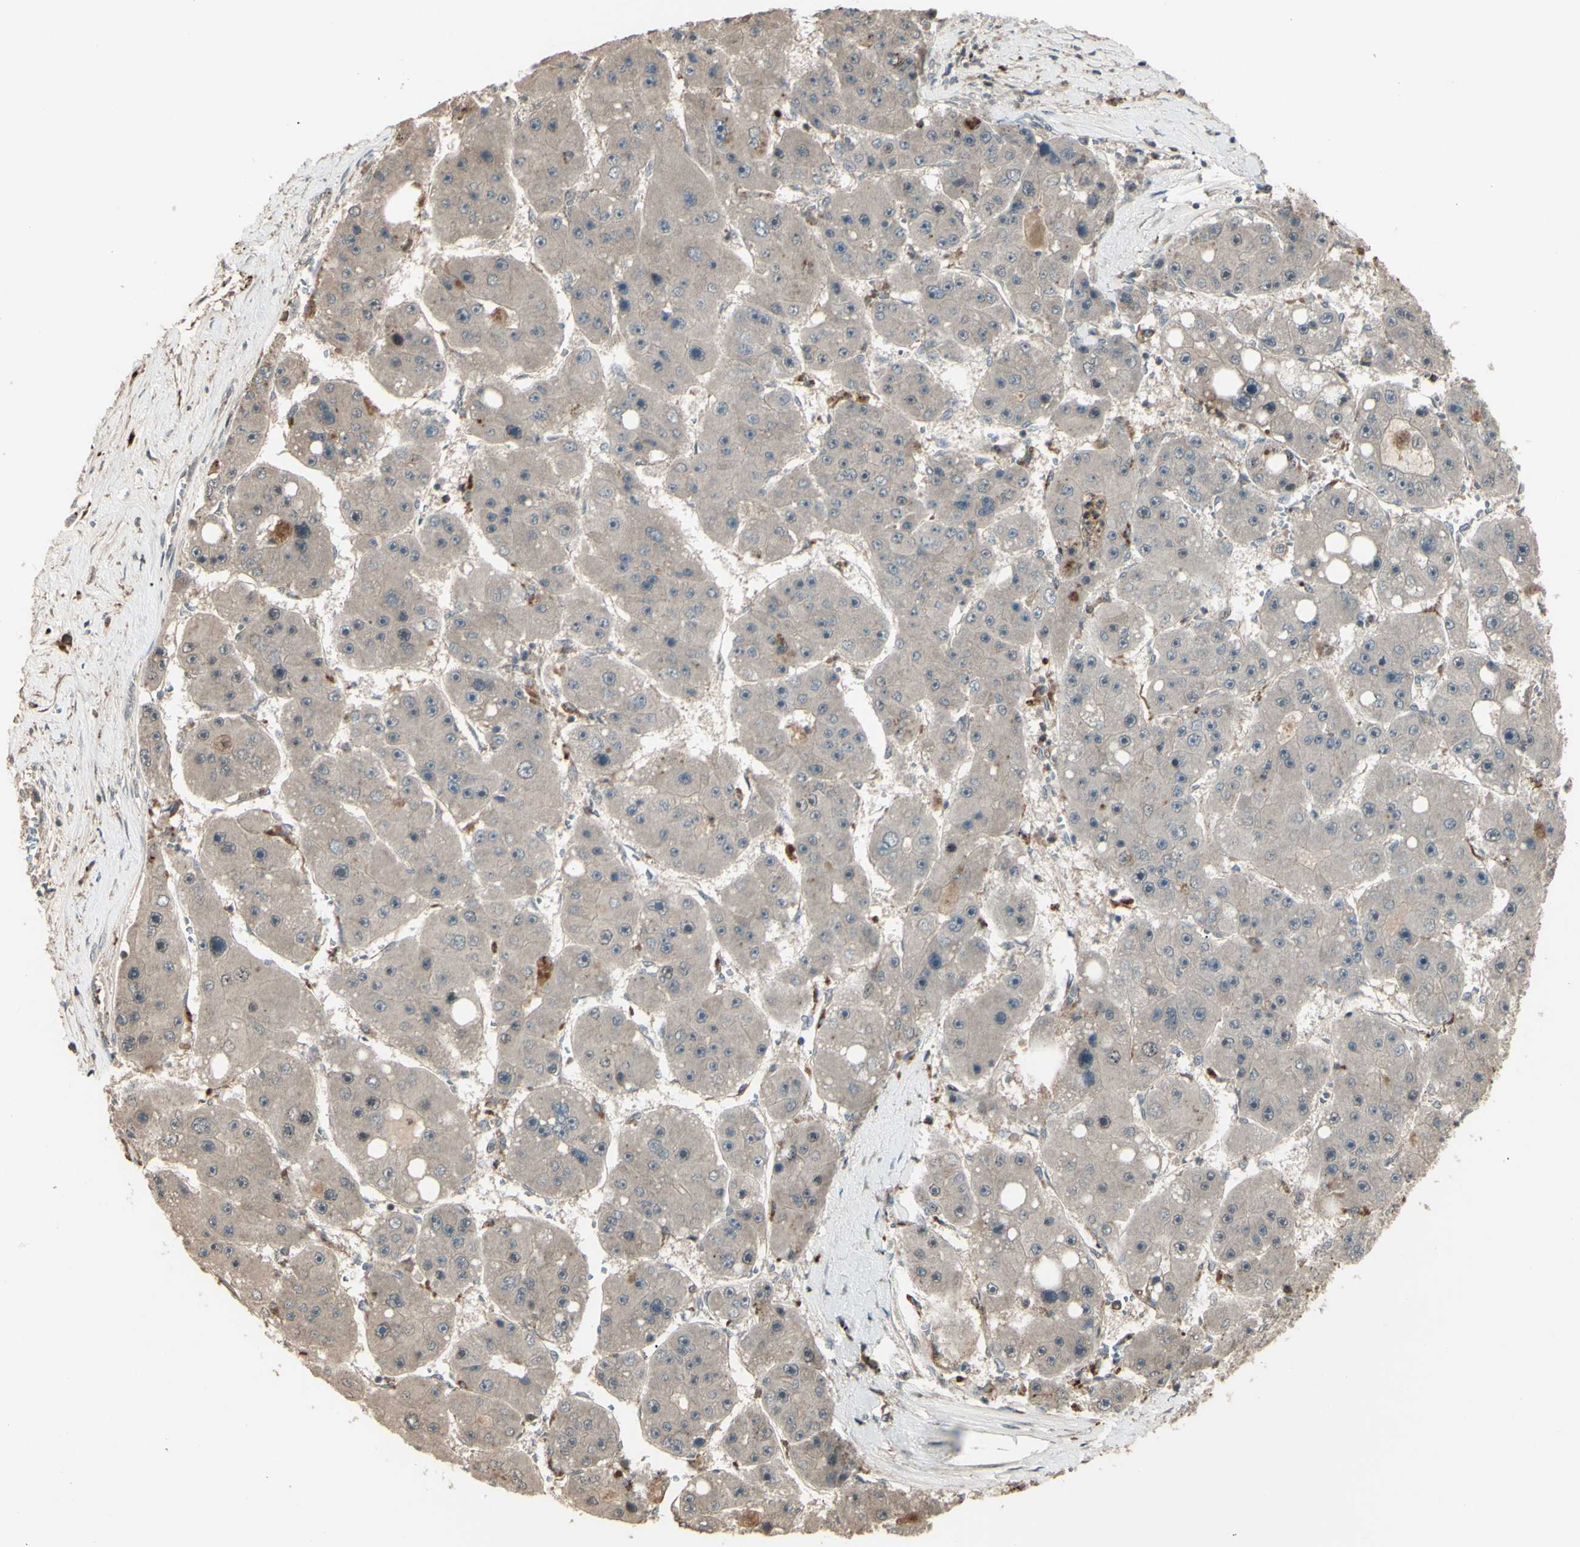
{"staining": {"intensity": "weak", "quantity": ">75%", "location": "cytoplasmic/membranous"}, "tissue": "liver cancer", "cell_type": "Tumor cells", "image_type": "cancer", "snomed": [{"axis": "morphology", "description": "Carcinoma, Hepatocellular, NOS"}, {"axis": "topography", "description": "Liver"}], "caption": "Weak cytoplasmic/membranous expression is present in approximately >75% of tumor cells in liver hepatocellular carcinoma.", "gene": "GNAS", "patient": {"sex": "female", "age": 61}}